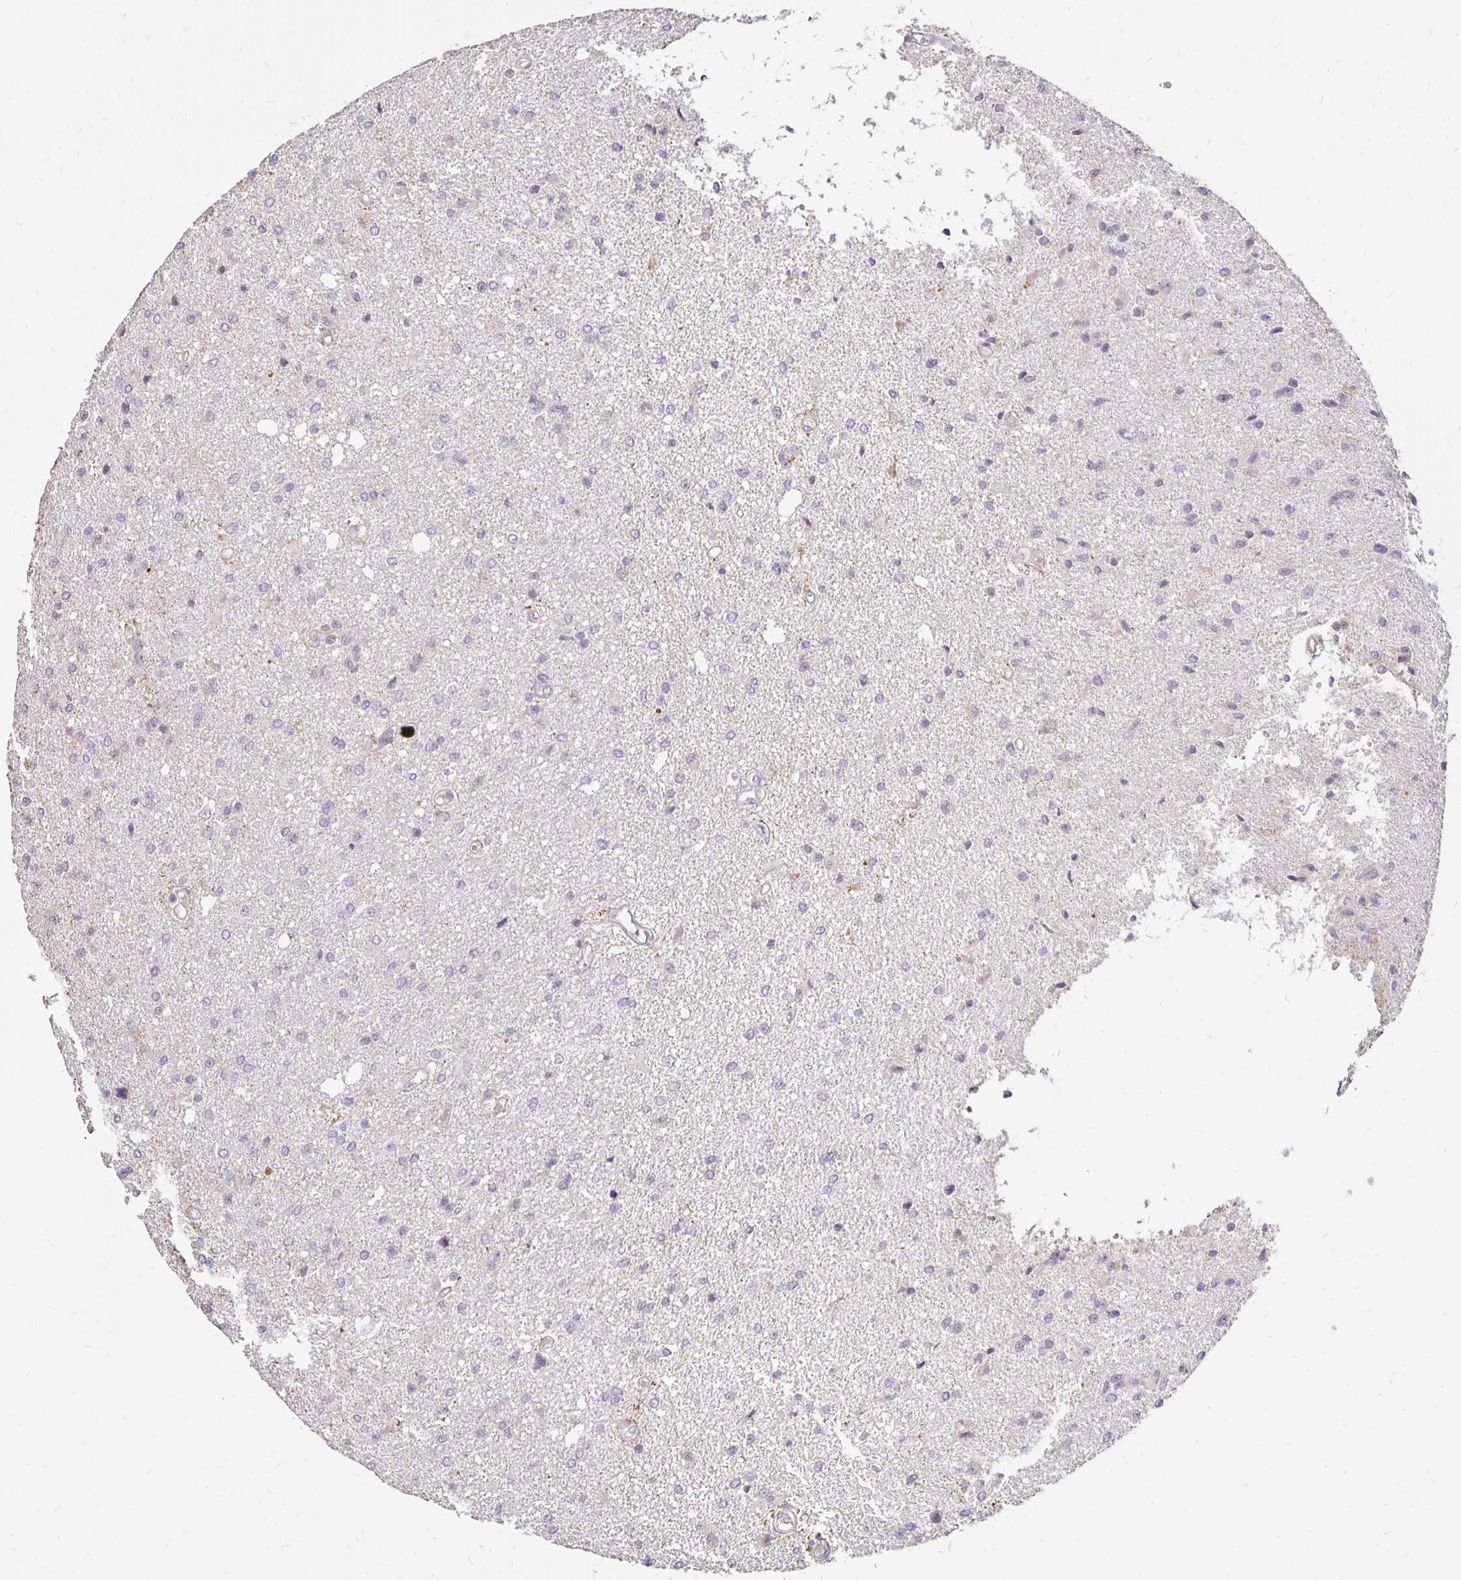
{"staining": {"intensity": "negative", "quantity": "none", "location": "none"}, "tissue": "glioma", "cell_type": "Tumor cells", "image_type": "cancer", "snomed": [{"axis": "morphology", "description": "Glioma, malignant, Low grade"}, {"axis": "topography", "description": "Brain"}], "caption": "High power microscopy micrograph of an IHC image of glioma, revealing no significant positivity in tumor cells.", "gene": "PNPLA3", "patient": {"sex": "male", "age": 26}}